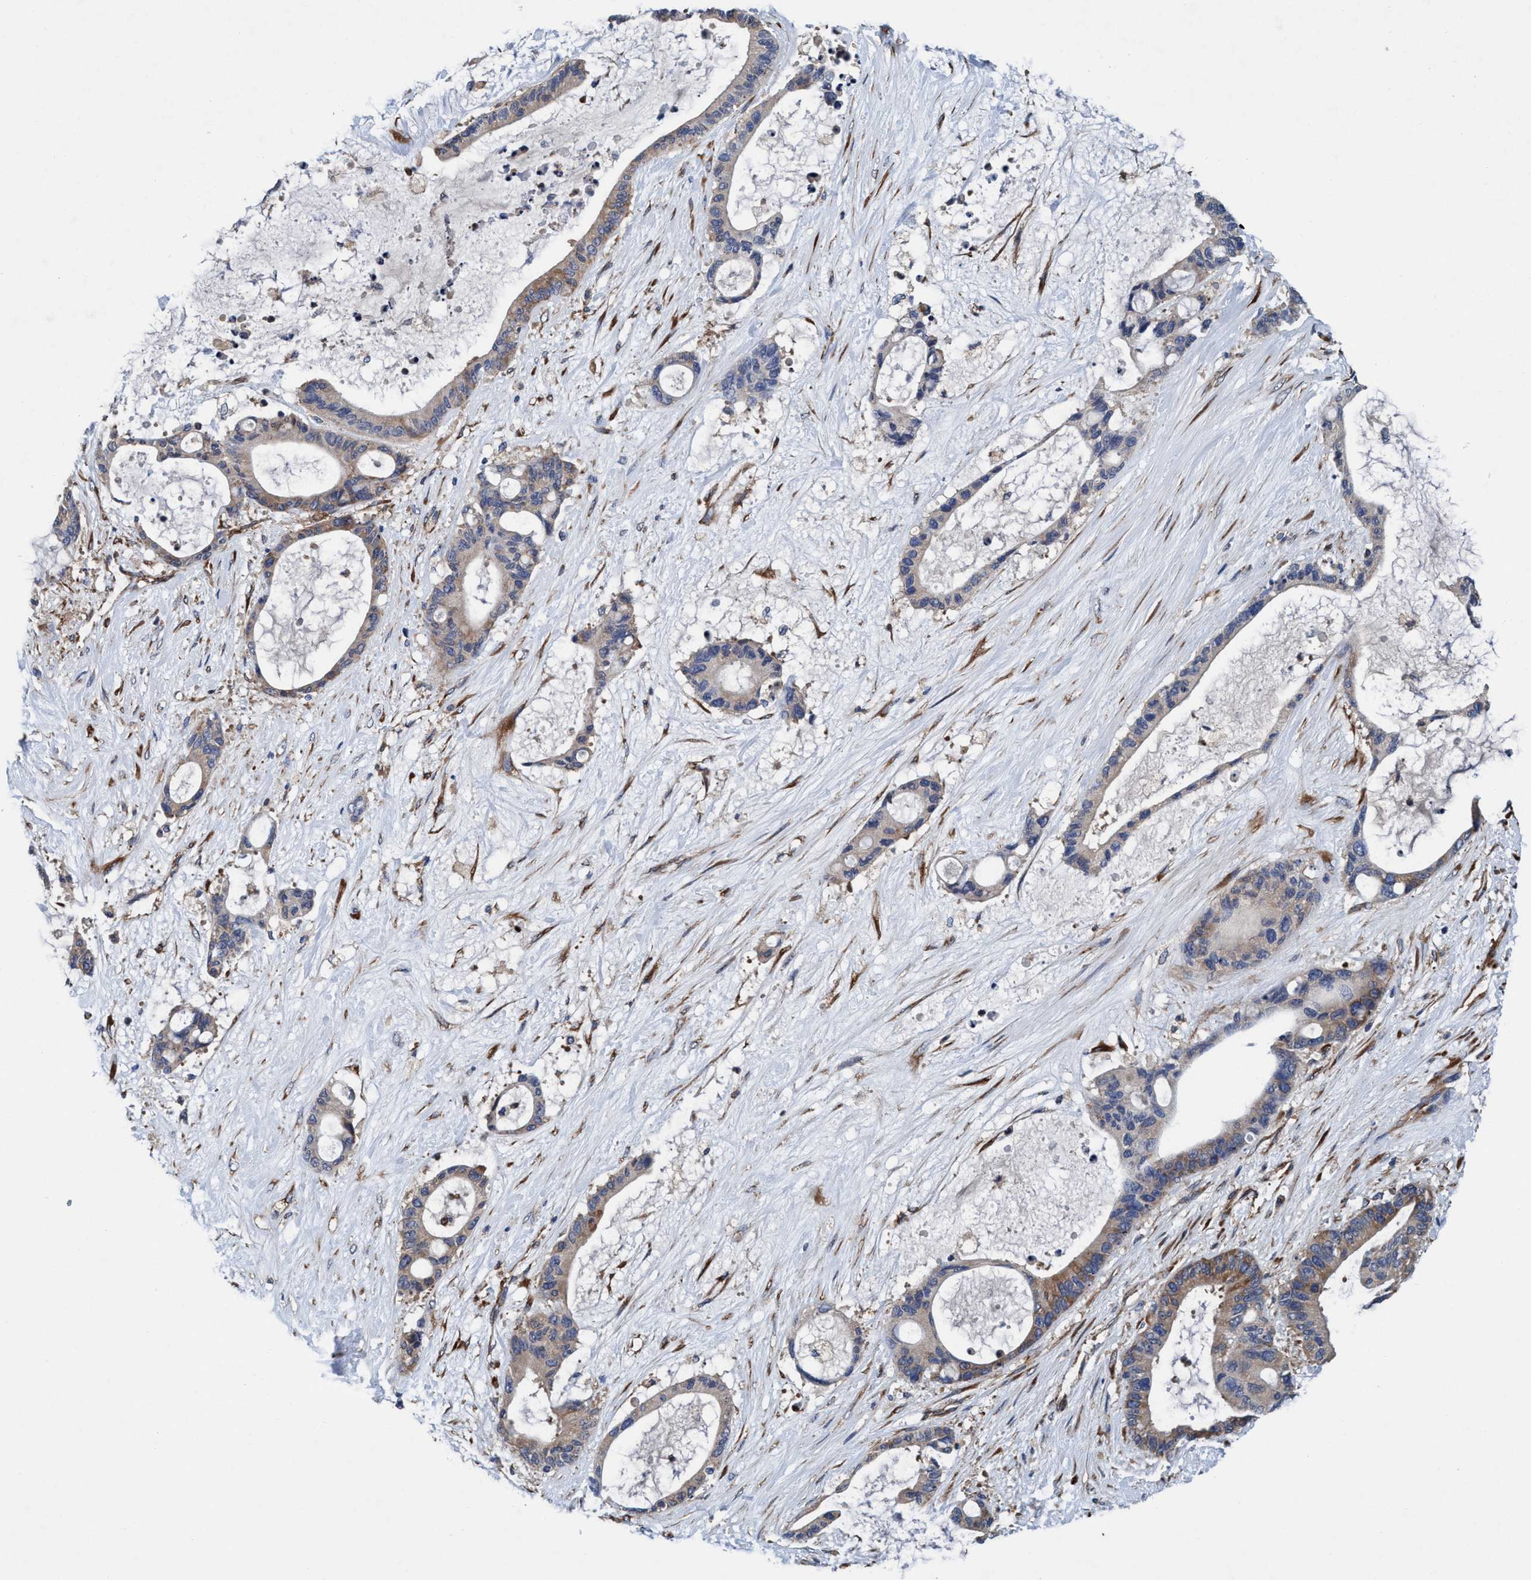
{"staining": {"intensity": "weak", "quantity": "25%-75%", "location": "cytoplasmic/membranous"}, "tissue": "liver cancer", "cell_type": "Tumor cells", "image_type": "cancer", "snomed": [{"axis": "morphology", "description": "Cholangiocarcinoma"}, {"axis": "topography", "description": "Liver"}], "caption": "IHC staining of cholangiocarcinoma (liver), which displays low levels of weak cytoplasmic/membranous positivity in approximately 25%-75% of tumor cells indicating weak cytoplasmic/membranous protein expression. The staining was performed using DAB (3,3'-diaminobenzidine) (brown) for protein detection and nuclei were counterstained in hematoxylin (blue).", "gene": "ENDOG", "patient": {"sex": "female", "age": 73}}